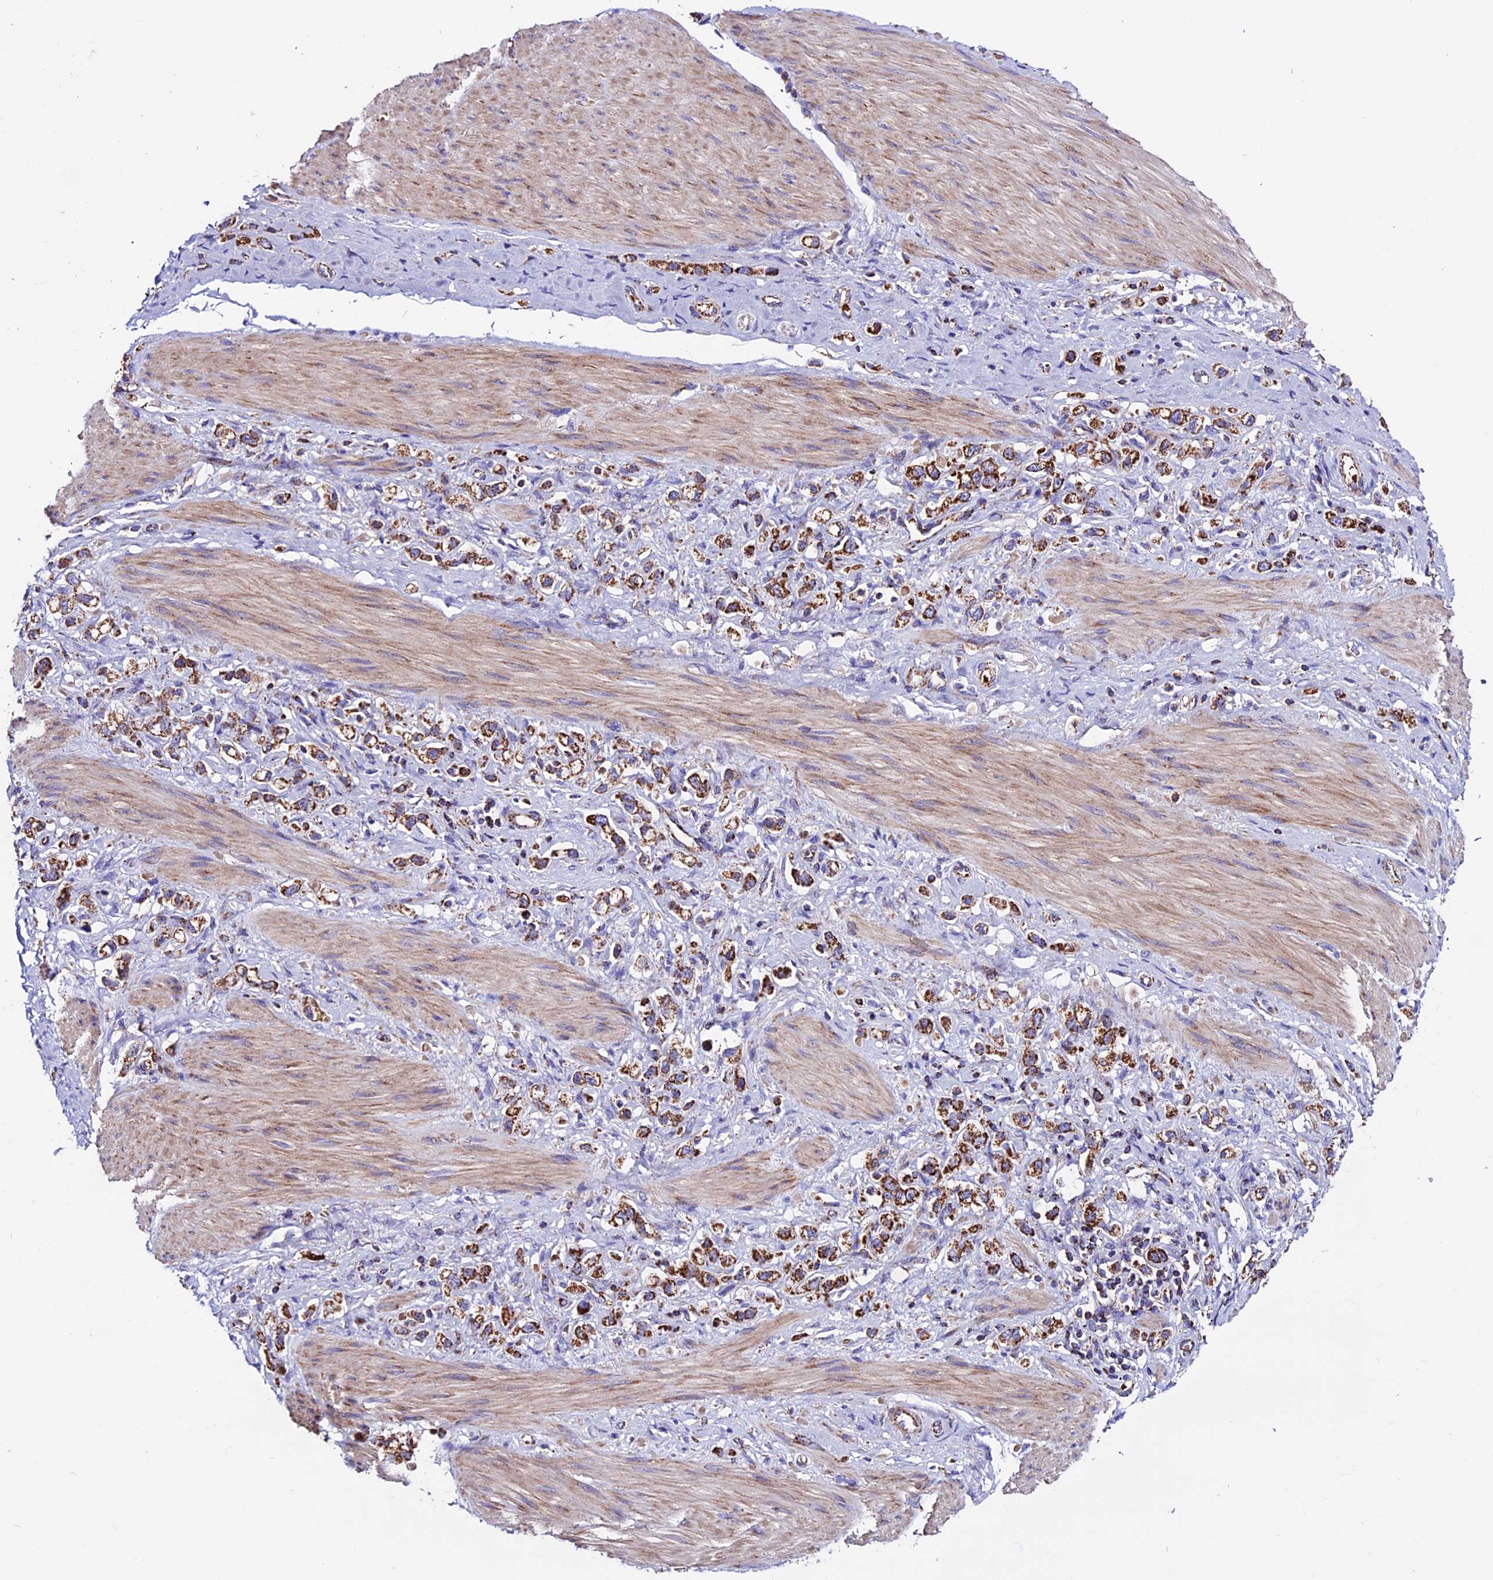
{"staining": {"intensity": "strong", "quantity": ">75%", "location": "cytoplasmic/membranous"}, "tissue": "stomach cancer", "cell_type": "Tumor cells", "image_type": "cancer", "snomed": [{"axis": "morphology", "description": "Adenocarcinoma, NOS"}, {"axis": "topography", "description": "Stomach"}], "caption": "Immunohistochemical staining of stomach adenocarcinoma shows strong cytoplasmic/membranous protein expression in approximately >75% of tumor cells.", "gene": "CX3CL1", "patient": {"sex": "female", "age": 65}}